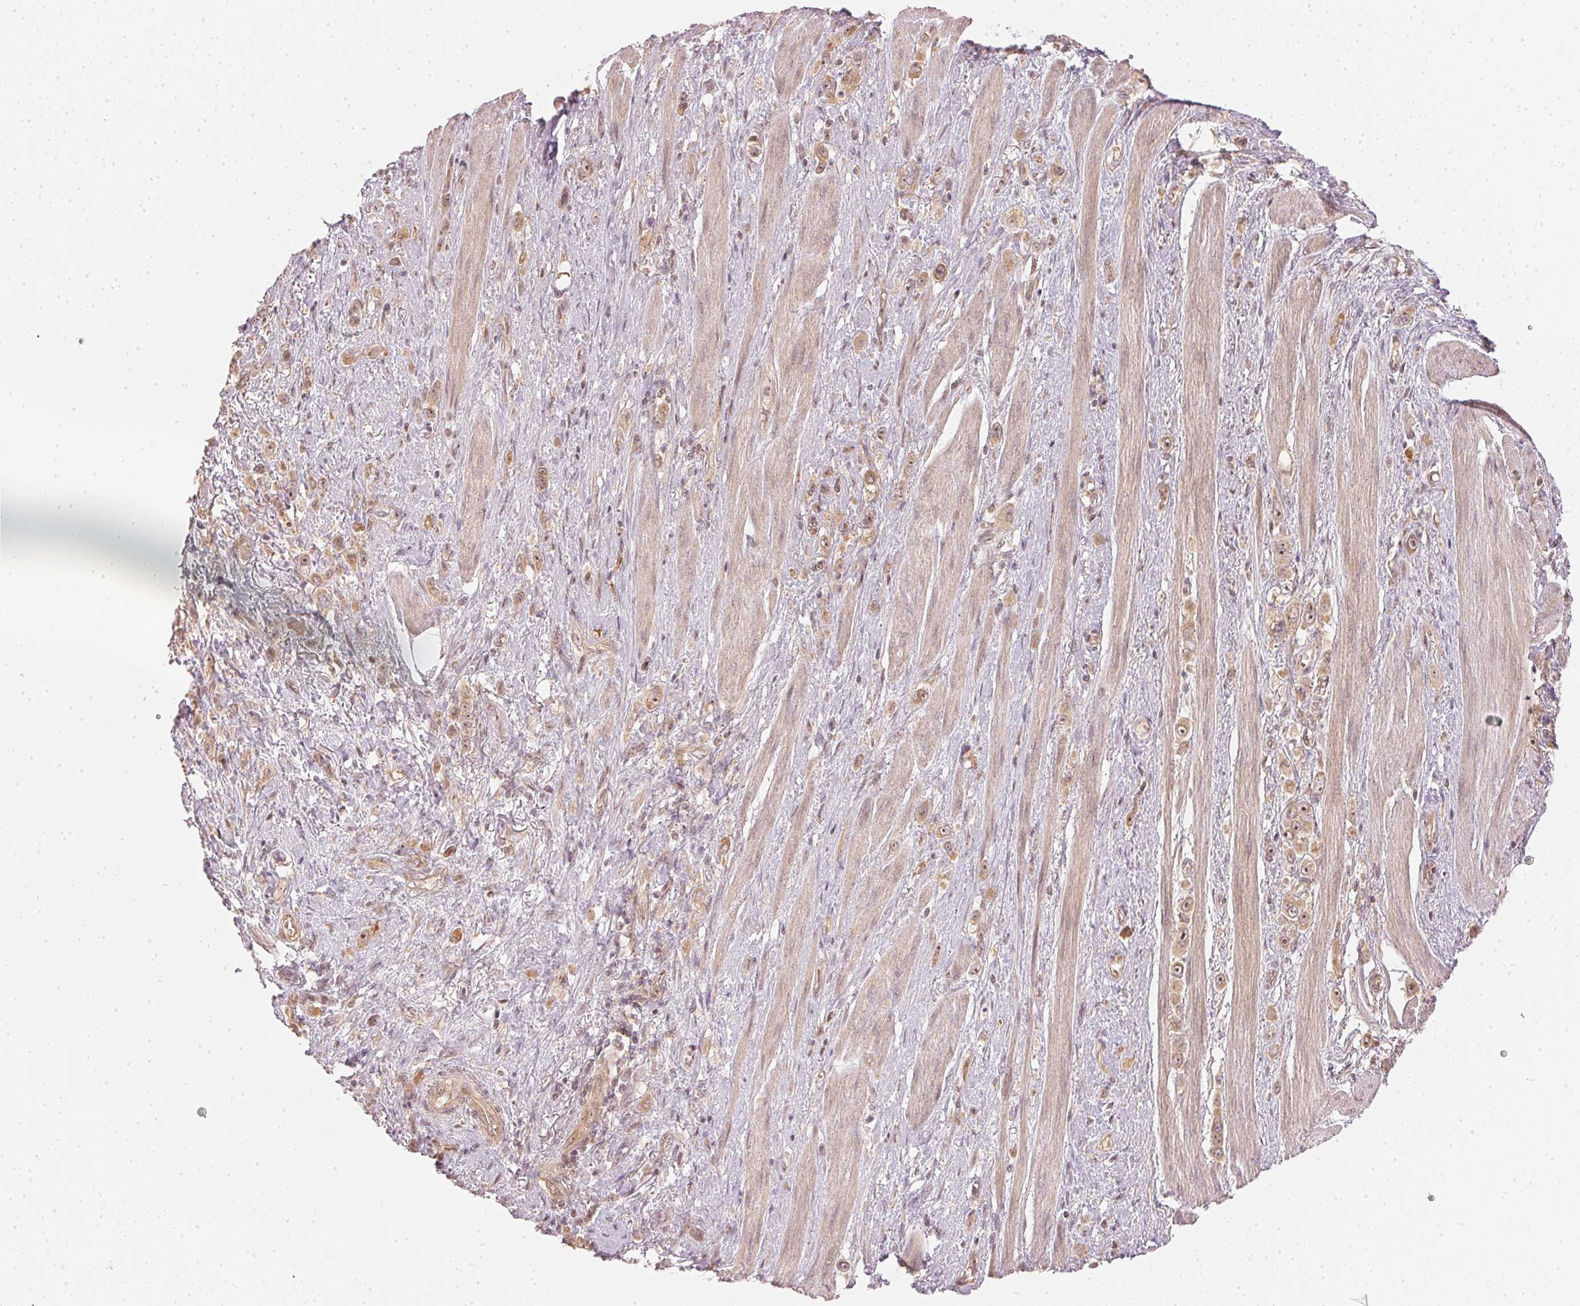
{"staining": {"intensity": "moderate", "quantity": ">75%", "location": "cytoplasmic/membranous,nuclear"}, "tissue": "stomach cancer", "cell_type": "Tumor cells", "image_type": "cancer", "snomed": [{"axis": "morphology", "description": "Adenocarcinoma, NOS"}, {"axis": "topography", "description": "Stomach, upper"}], "caption": "Moderate cytoplasmic/membranous and nuclear positivity for a protein is present in about >75% of tumor cells of stomach cancer using IHC.", "gene": "WDR54", "patient": {"sex": "male", "age": 75}}